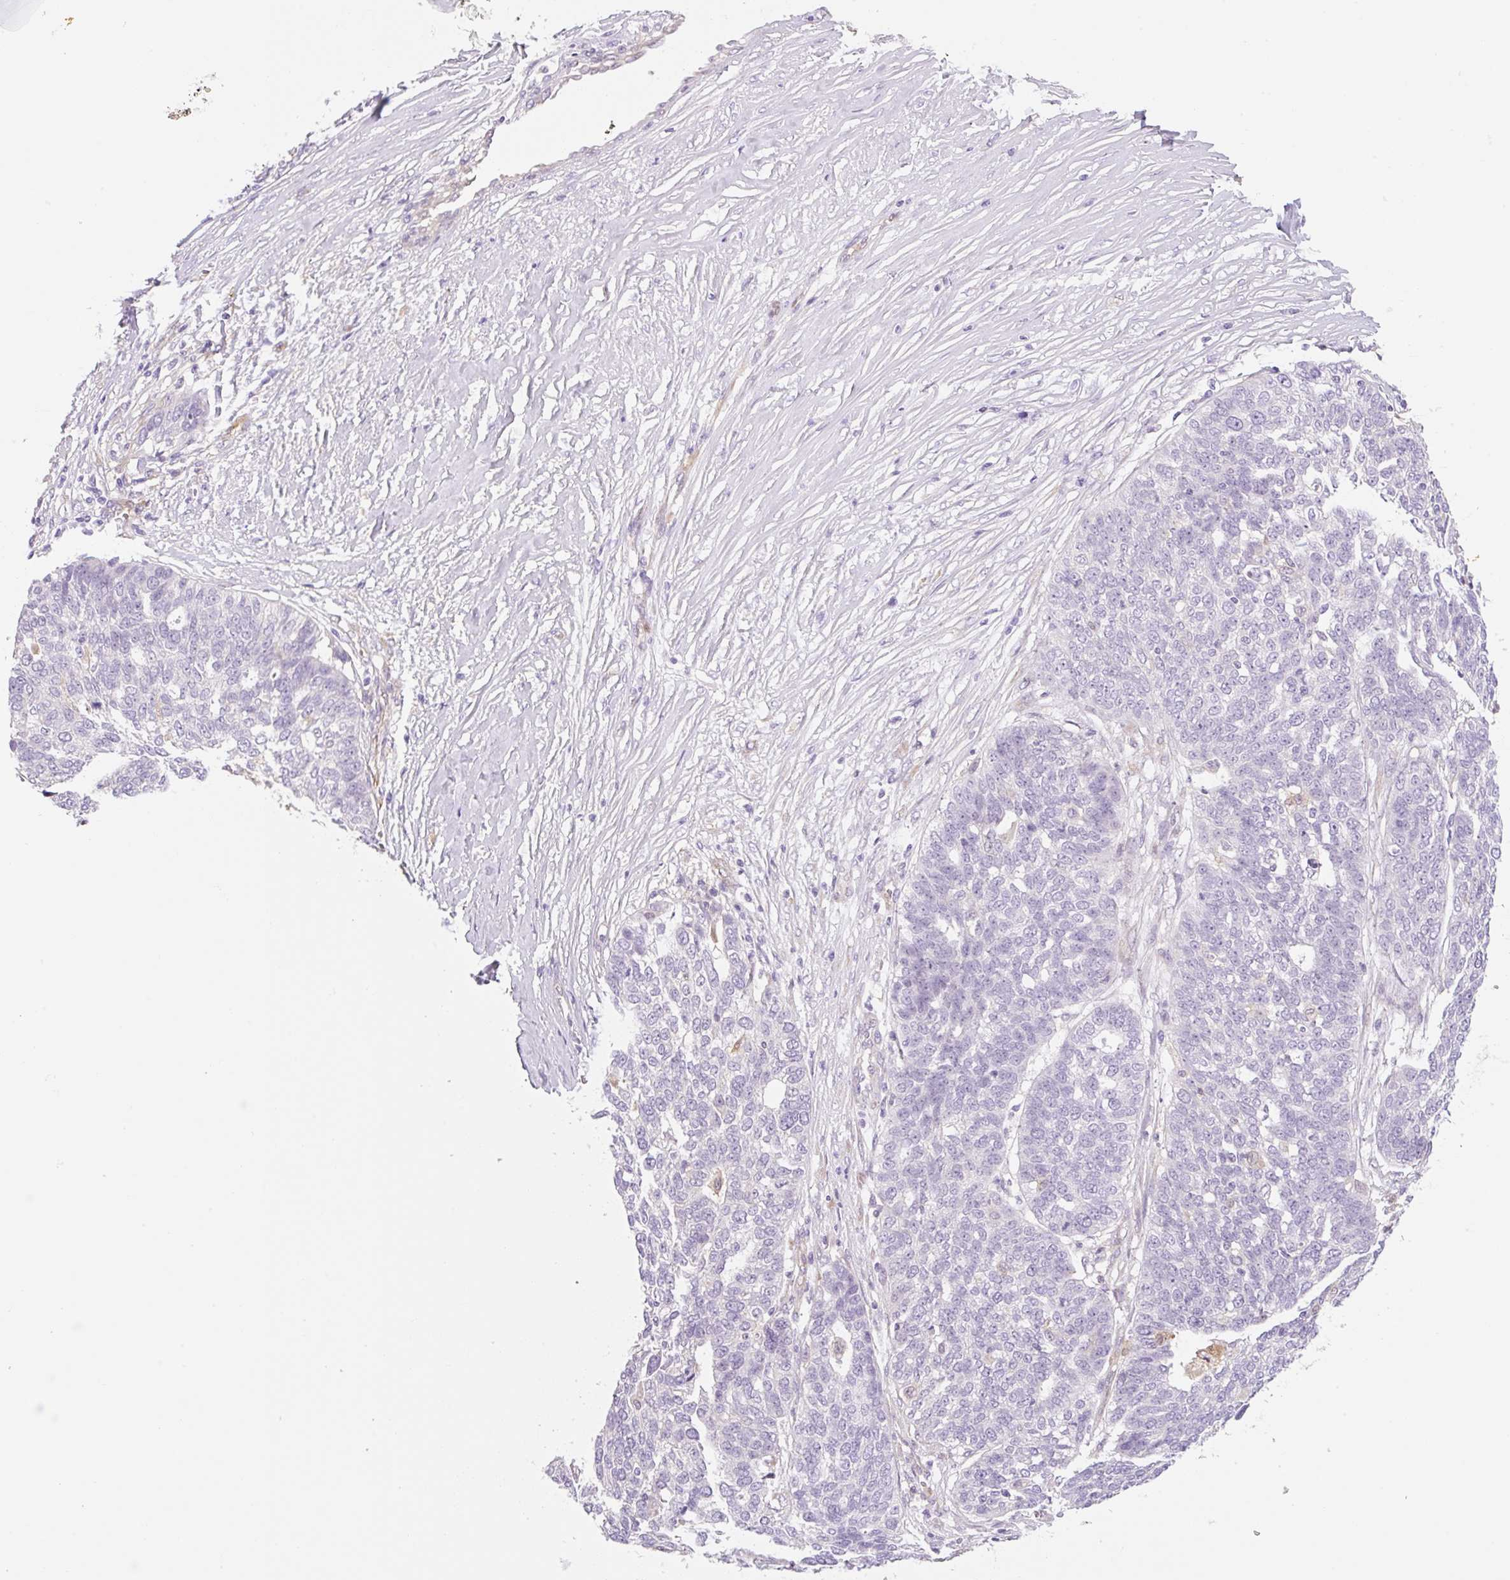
{"staining": {"intensity": "negative", "quantity": "none", "location": "none"}, "tissue": "ovarian cancer", "cell_type": "Tumor cells", "image_type": "cancer", "snomed": [{"axis": "morphology", "description": "Cystadenocarcinoma, serous, NOS"}, {"axis": "topography", "description": "Ovary"}], "caption": "Human ovarian cancer stained for a protein using immunohistochemistry reveals no staining in tumor cells.", "gene": "FABP5", "patient": {"sex": "female", "age": 59}}